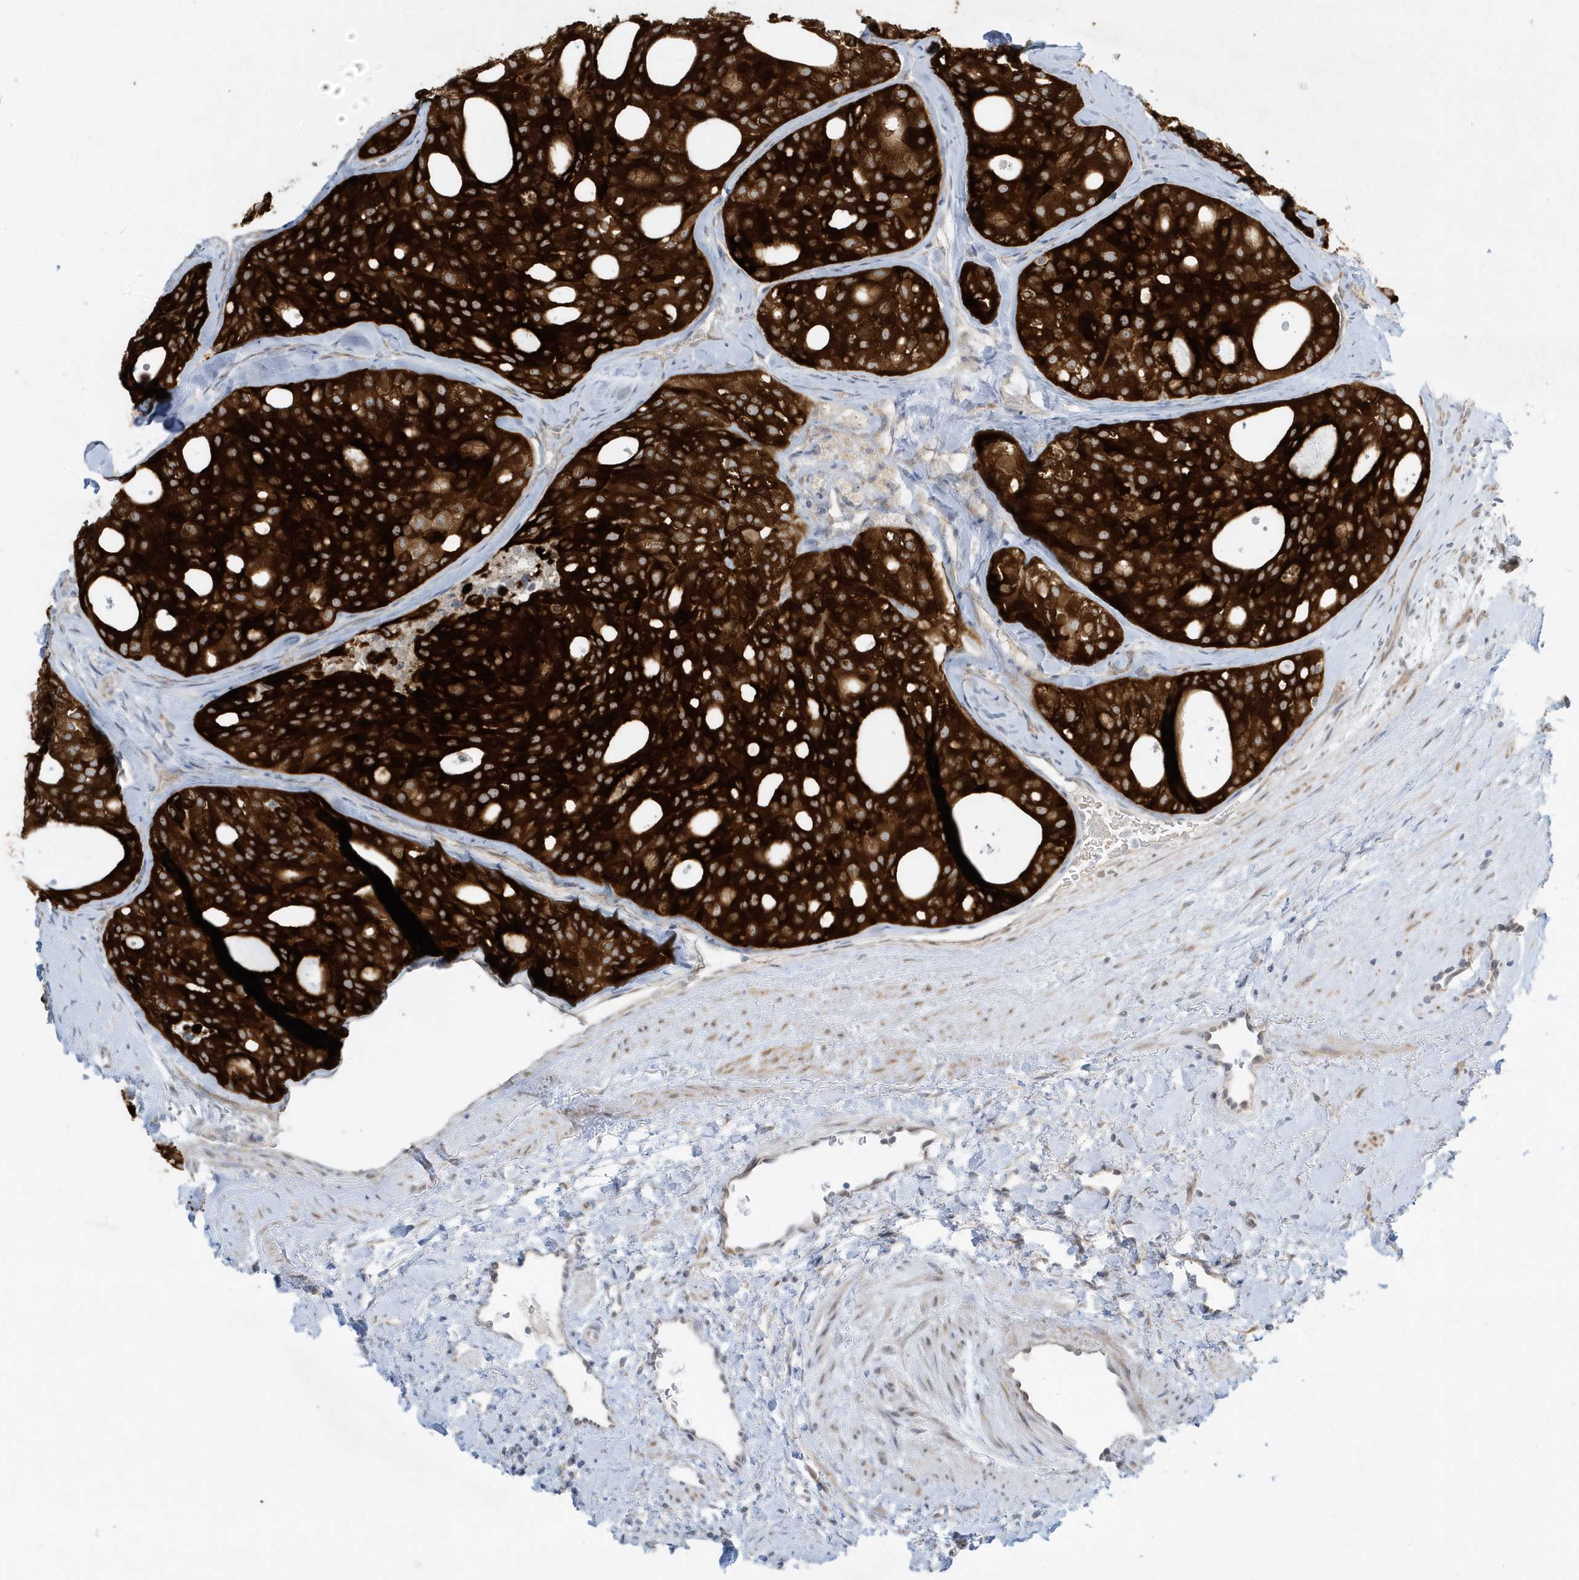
{"staining": {"intensity": "strong", "quantity": ">75%", "location": "cytoplasmic/membranous"}, "tissue": "thyroid cancer", "cell_type": "Tumor cells", "image_type": "cancer", "snomed": [{"axis": "morphology", "description": "Follicular adenoma carcinoma, NOS"}, {"axis": "topography", "description": "Thyroid gland"}], "caption": "Thyroid cancer (follicular adenoma carcinoma) stained with immunohistochemistry (IHC) demonstrates strong cytoplasmic/membranous staining in approximately >75% of tumor cells.", "gene": "SCN3A", "patient": {"sex": "male", "age": 75}}